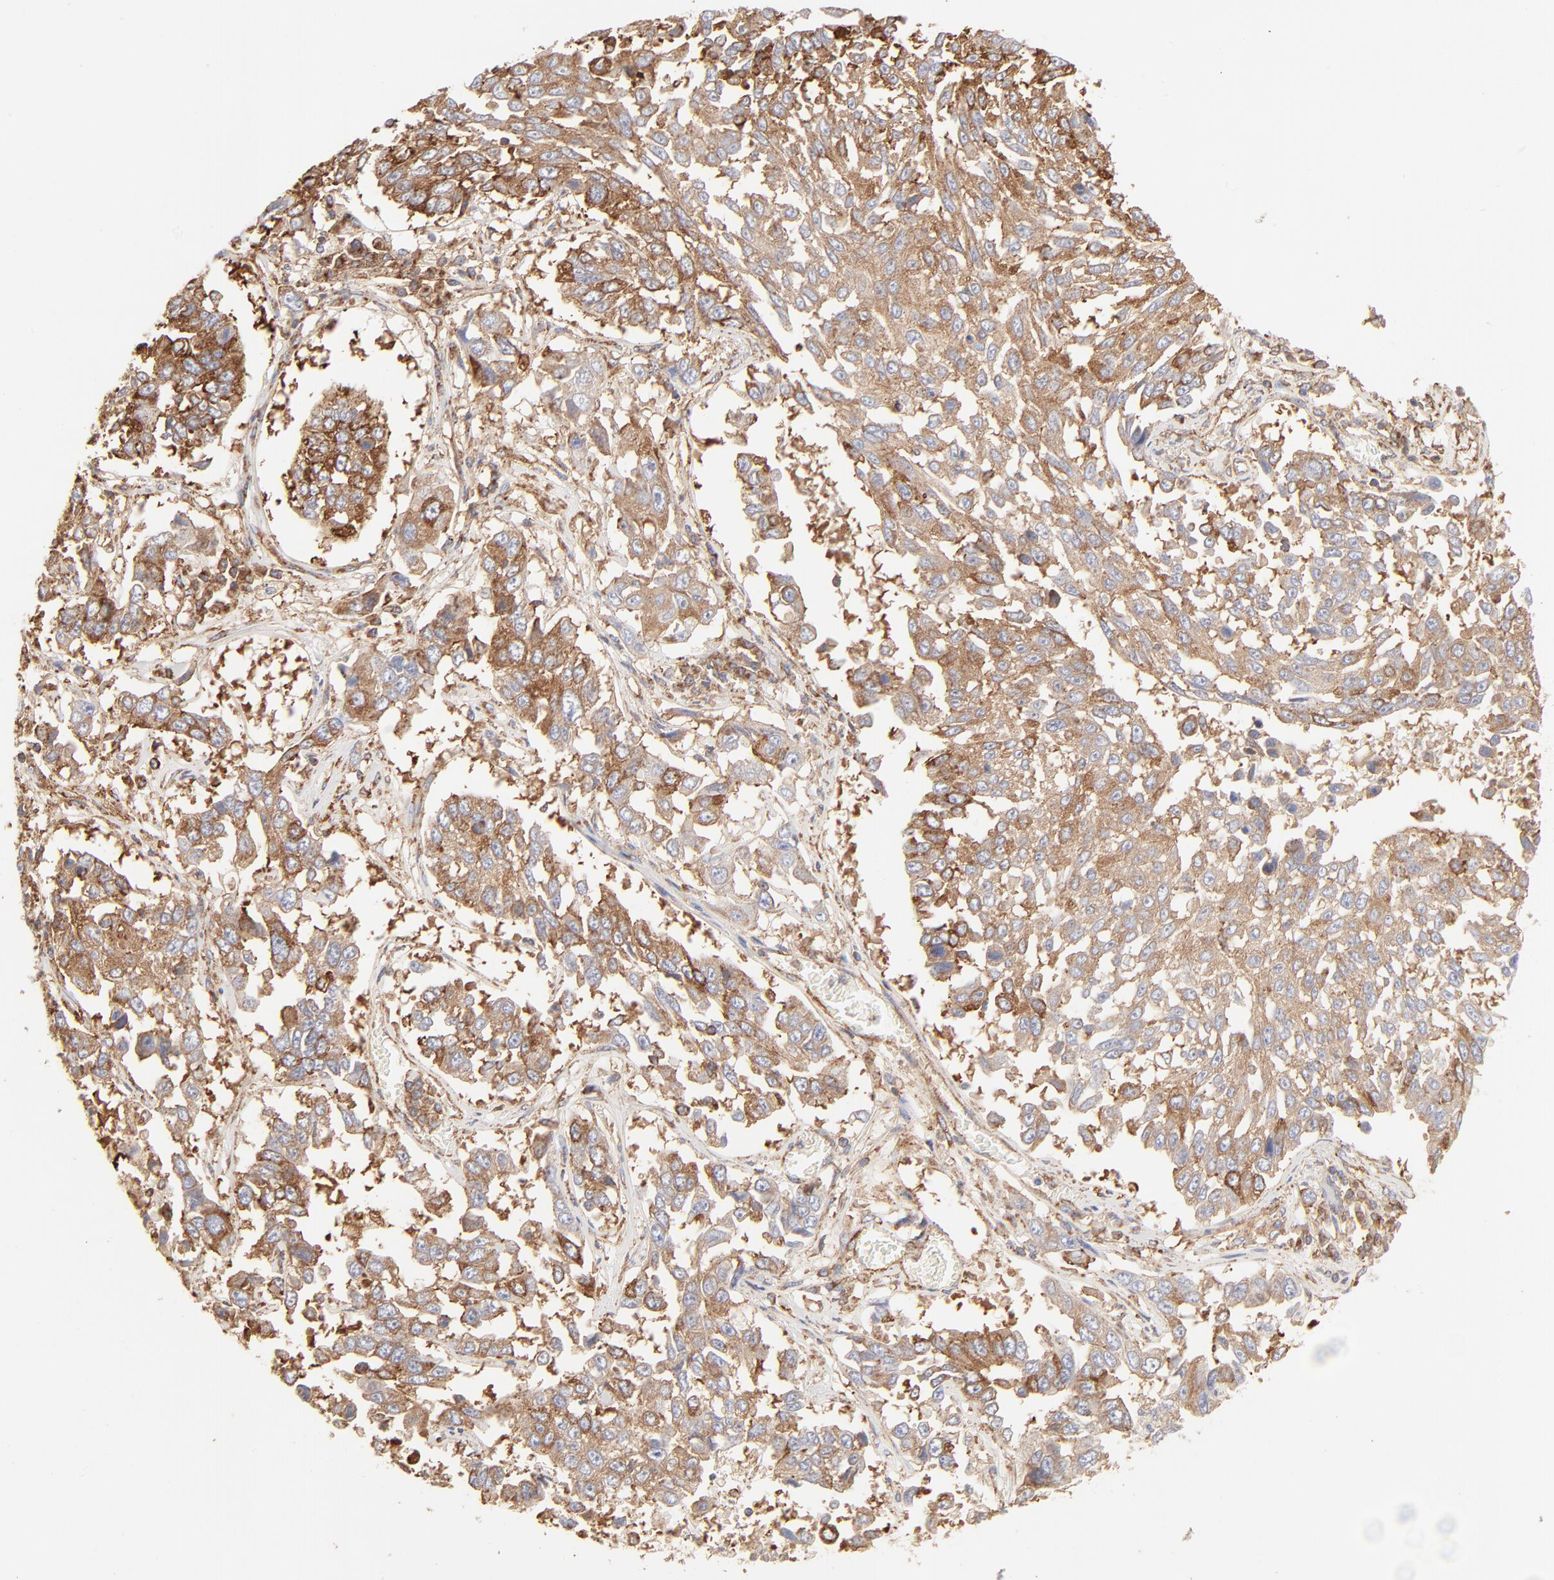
{"staining": {"intensity": "moderate", "quantity": ">75%", "location": "cytoplasmic/membranous"}, "tissue": "lung cancer", "cell_type": "Tumor cells", "image_type": "cancer", "snomed": [{"axis": "morphology", "description": "Squamous cell carcinoma, NOS"}, {"axis": "topography", "description": "Lung"}], "caption": "Moderate cytoplasmic/membranous expression for a protein is appreciated in about >75% of tumor cells of lung cancer (squamous cell carcinoma) using immunohistochemistry.", "gene": "CLTB", "patient": {"sex": "male", "age": 71}}